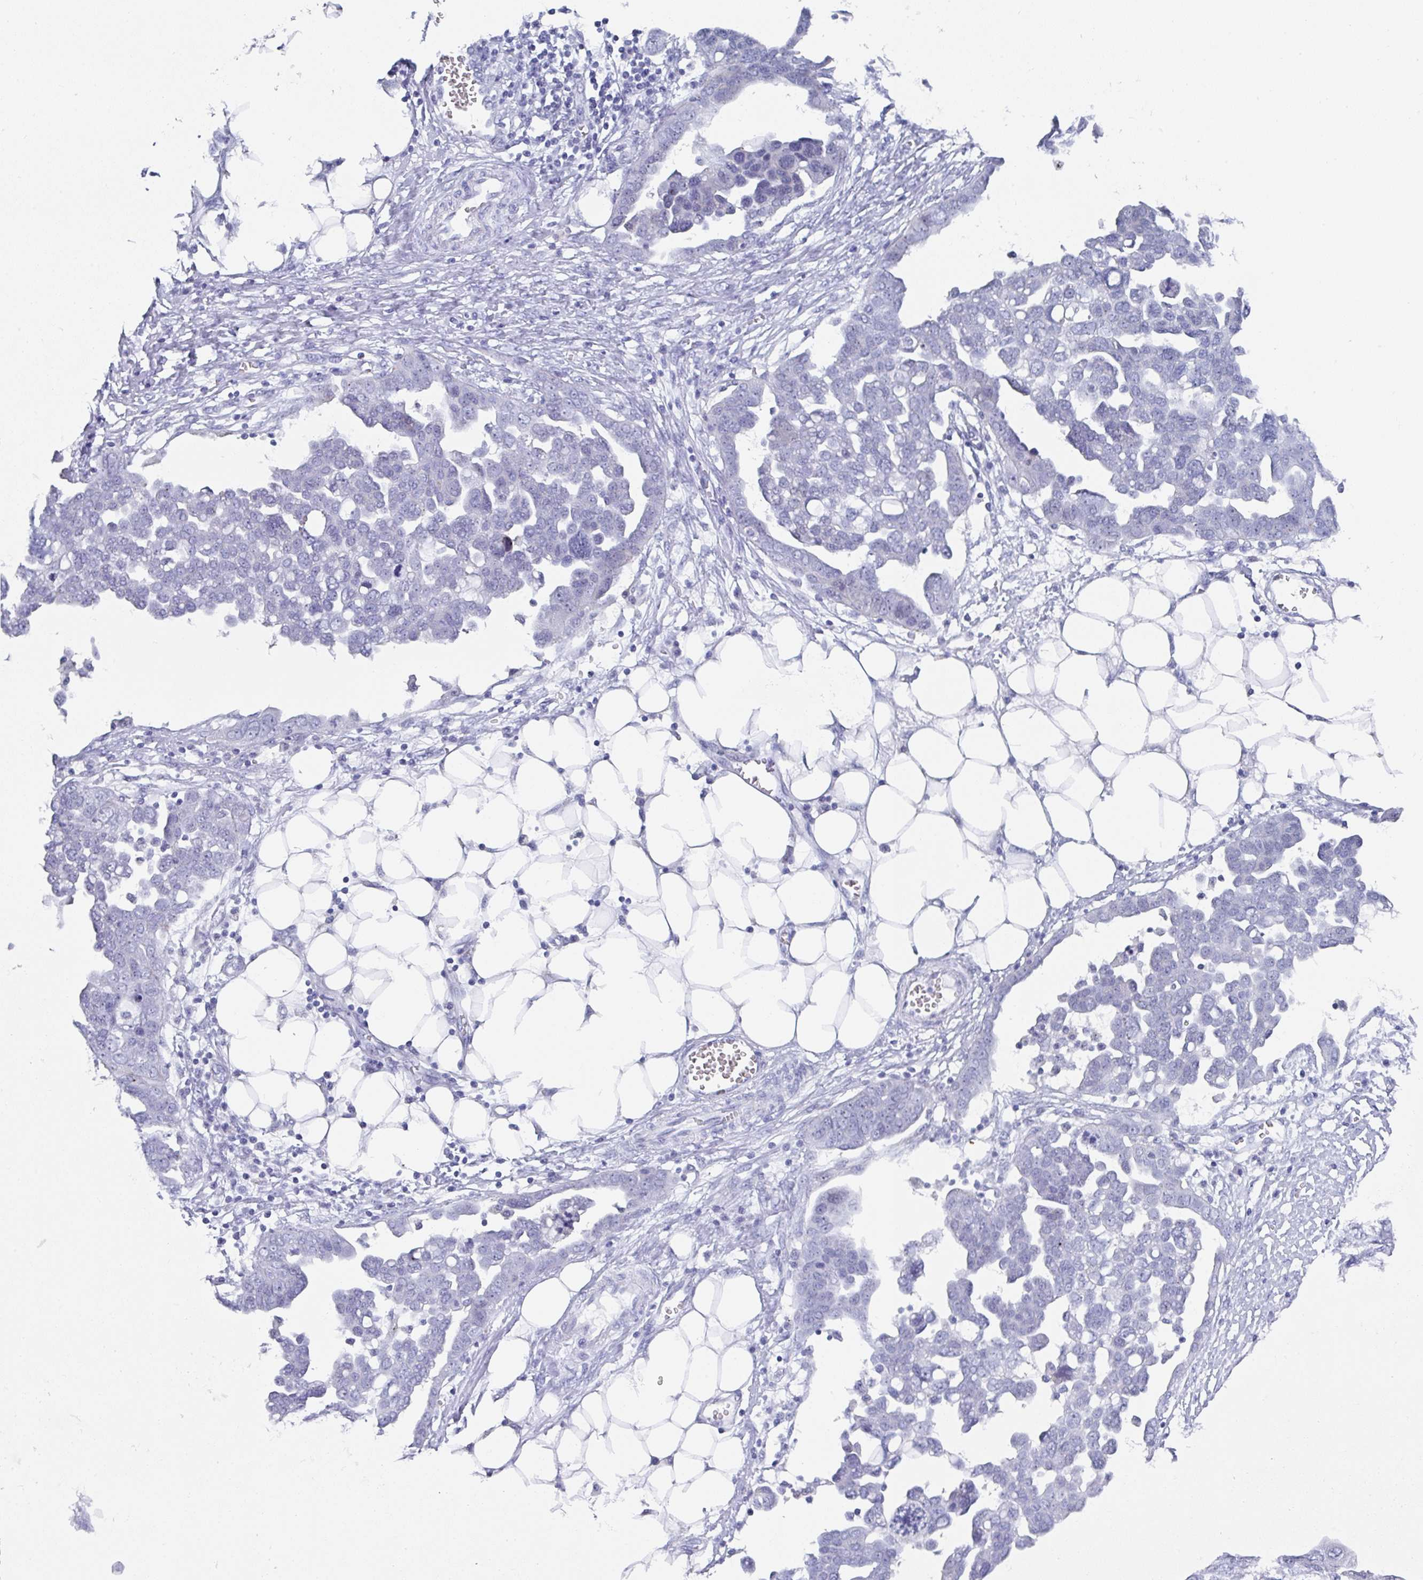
{"staining": {"intensity": "negative", "quantity": "none", "location": "none"}, "tissue": "ovarian cancer", "cell_type": "Tumor cells", "image_type": "cancer", "snomed": [{"axis": "morphology", "description": "Cystadenocarcinoma, serous, NOS"}, {"axis": "topography", "description": "Ovary"}], "caption": "Ovarian cancer was stained to show a protein in brown. There is no significant expression in tumor cells. (Brightfield microscopy of DAB (3,3'-diaminobenzidine) IHC at high magnification).", "gene": "TNFRSF8", "patient": {"sex": "female", "age": 59}}